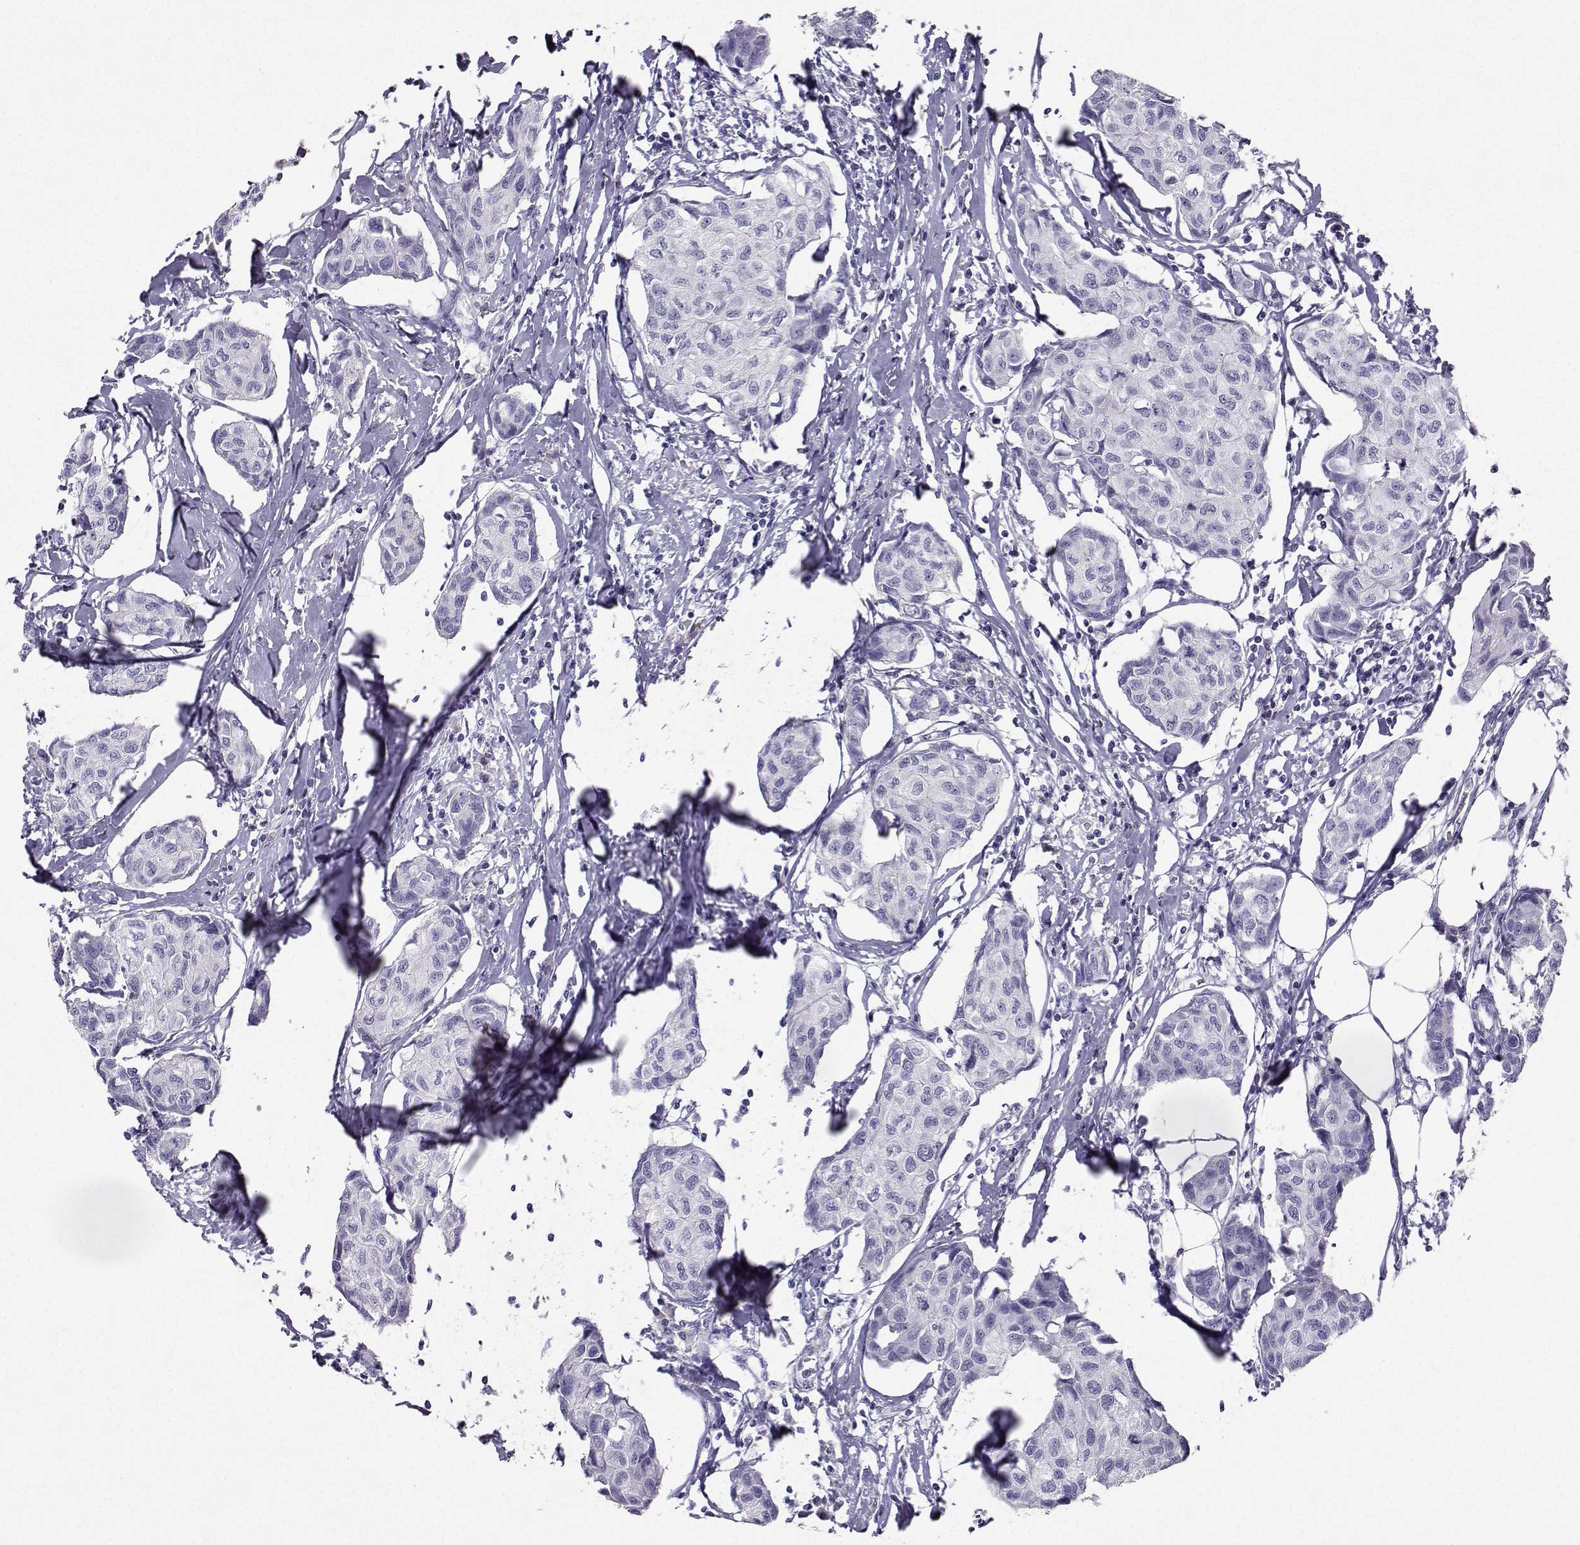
{"staining": {"intensity": "negative", "quantity": "none", "location": "none"}, "tissue": "breast cancer", "cell_type": "Tumor cells", "image_type": "cancer", "snomed": [{"axis": "morphology", "description": "Duct carcinoma"}, {"axis": "topography", "description": "Breast"}], "caption": "The micrograph exhibits no significant positivity in tumor cells of breast cancer. Nuclei are stained in blue.", "gene": "GRIK4", "patient": {"sex": "female", "age": 80}}